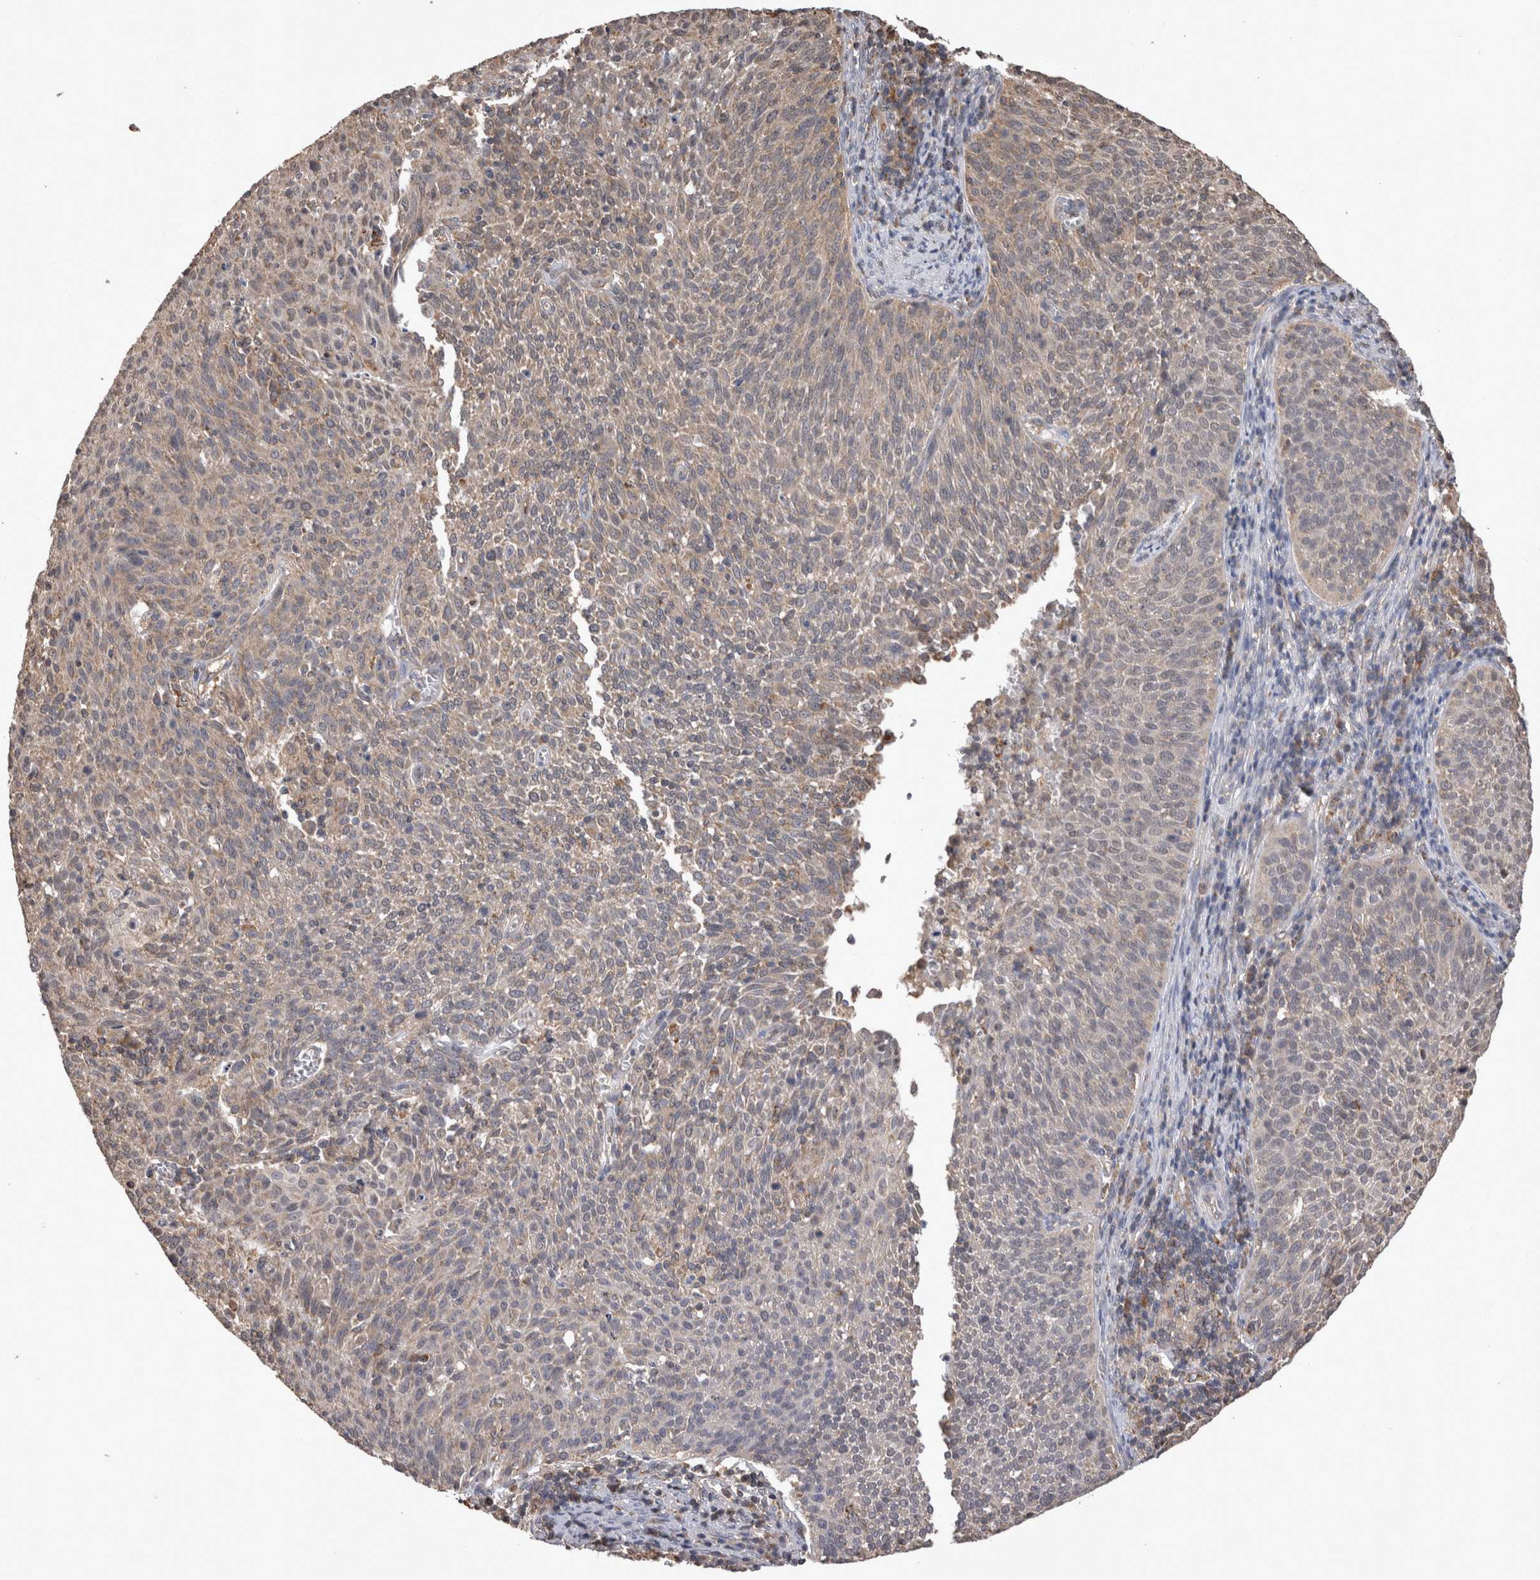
{"staining": {"intensity": "weak", "quantity": "25%-75%", "location": "cytoplasmic/membranous"}, "tissue": "cervical cancer", "cell_type": "Tumor cells", "image_type": "cancer", "snomed": [{"axis": "morphology", "description": "Squamous cell carcinoma, NOS"}, {"axis": "topography", "description": "Cervix"}], "caption": "Immunohistochemical staining of squamous cell carcinoma (cervical) shows low levels of weak cytoplasmic/membranous staining in about 25%-75% of tumor cells.", "gene": "PREP", "patient": {"sex": "female", "age": 38}}